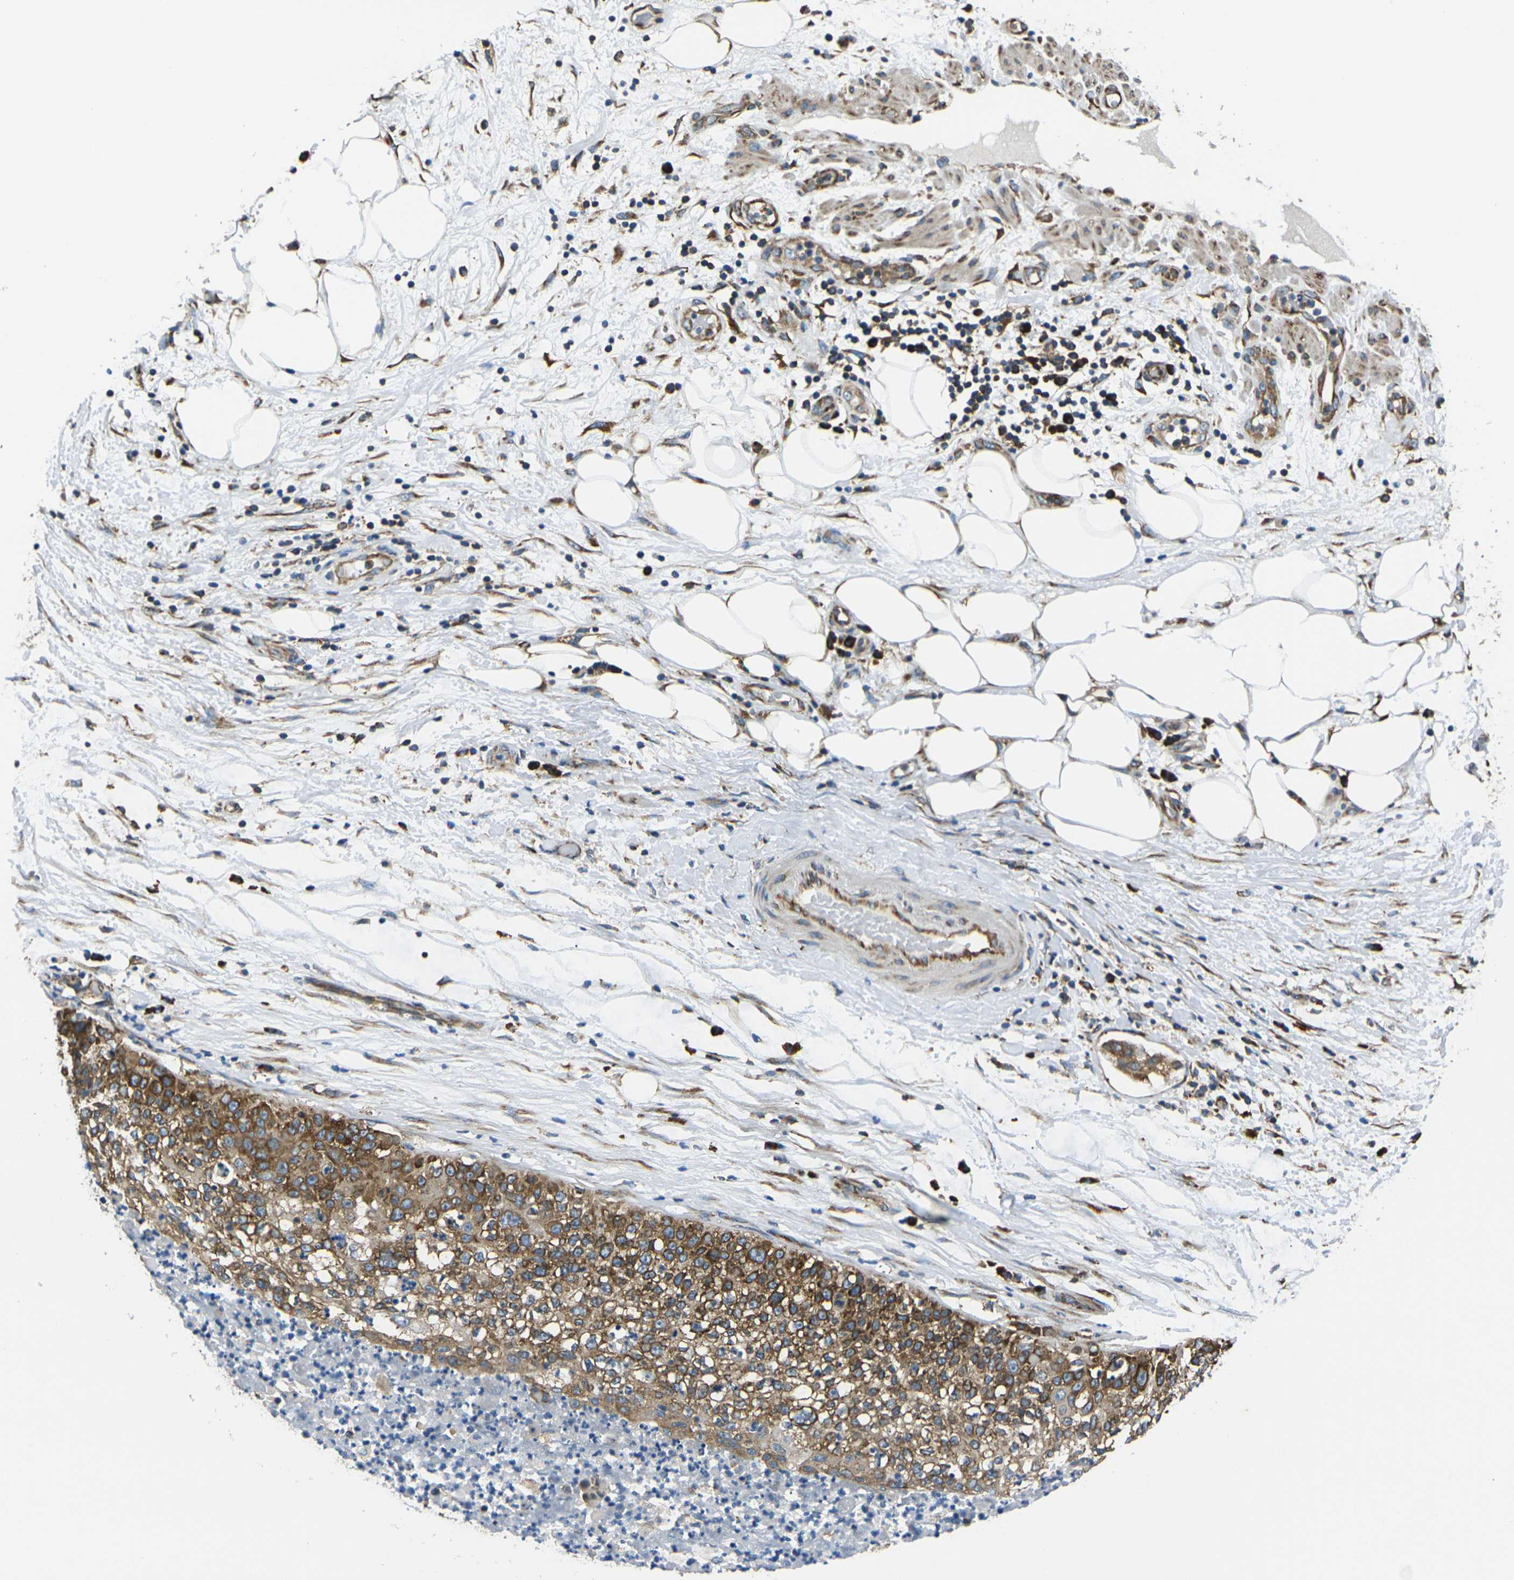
{"staining": {"intensity": "moderate", "quantity": ">75%", "location": "cytoplasmic/membranous"}, "tissue": "lung cancer", "cell_type": "Tumor cells", "image_type": "cancer", "snomed": [{"axis": "morphology", "description": "Inflammation, NOS"}, {"axis": "morphology", "description": "Squamous cell carcinoma, NOS"}, {"axis": "topography", "description": "Lymph node"}, {"axis": "topography", "description": "Soft tissue"}, {"axis": "topography", "description": "Lung"}], "caption": "The histopathology image shows immunohistochemical staining of lung squamous cell carcinoma. There is moderate cytoplasmic/membranous positivity is present in approximately >75% of tumor cells. (Brightfield microscopy of DAB IHC at high magnification).", "gene": "RPSA", "patient": {"sex": "male", "age": 66}}